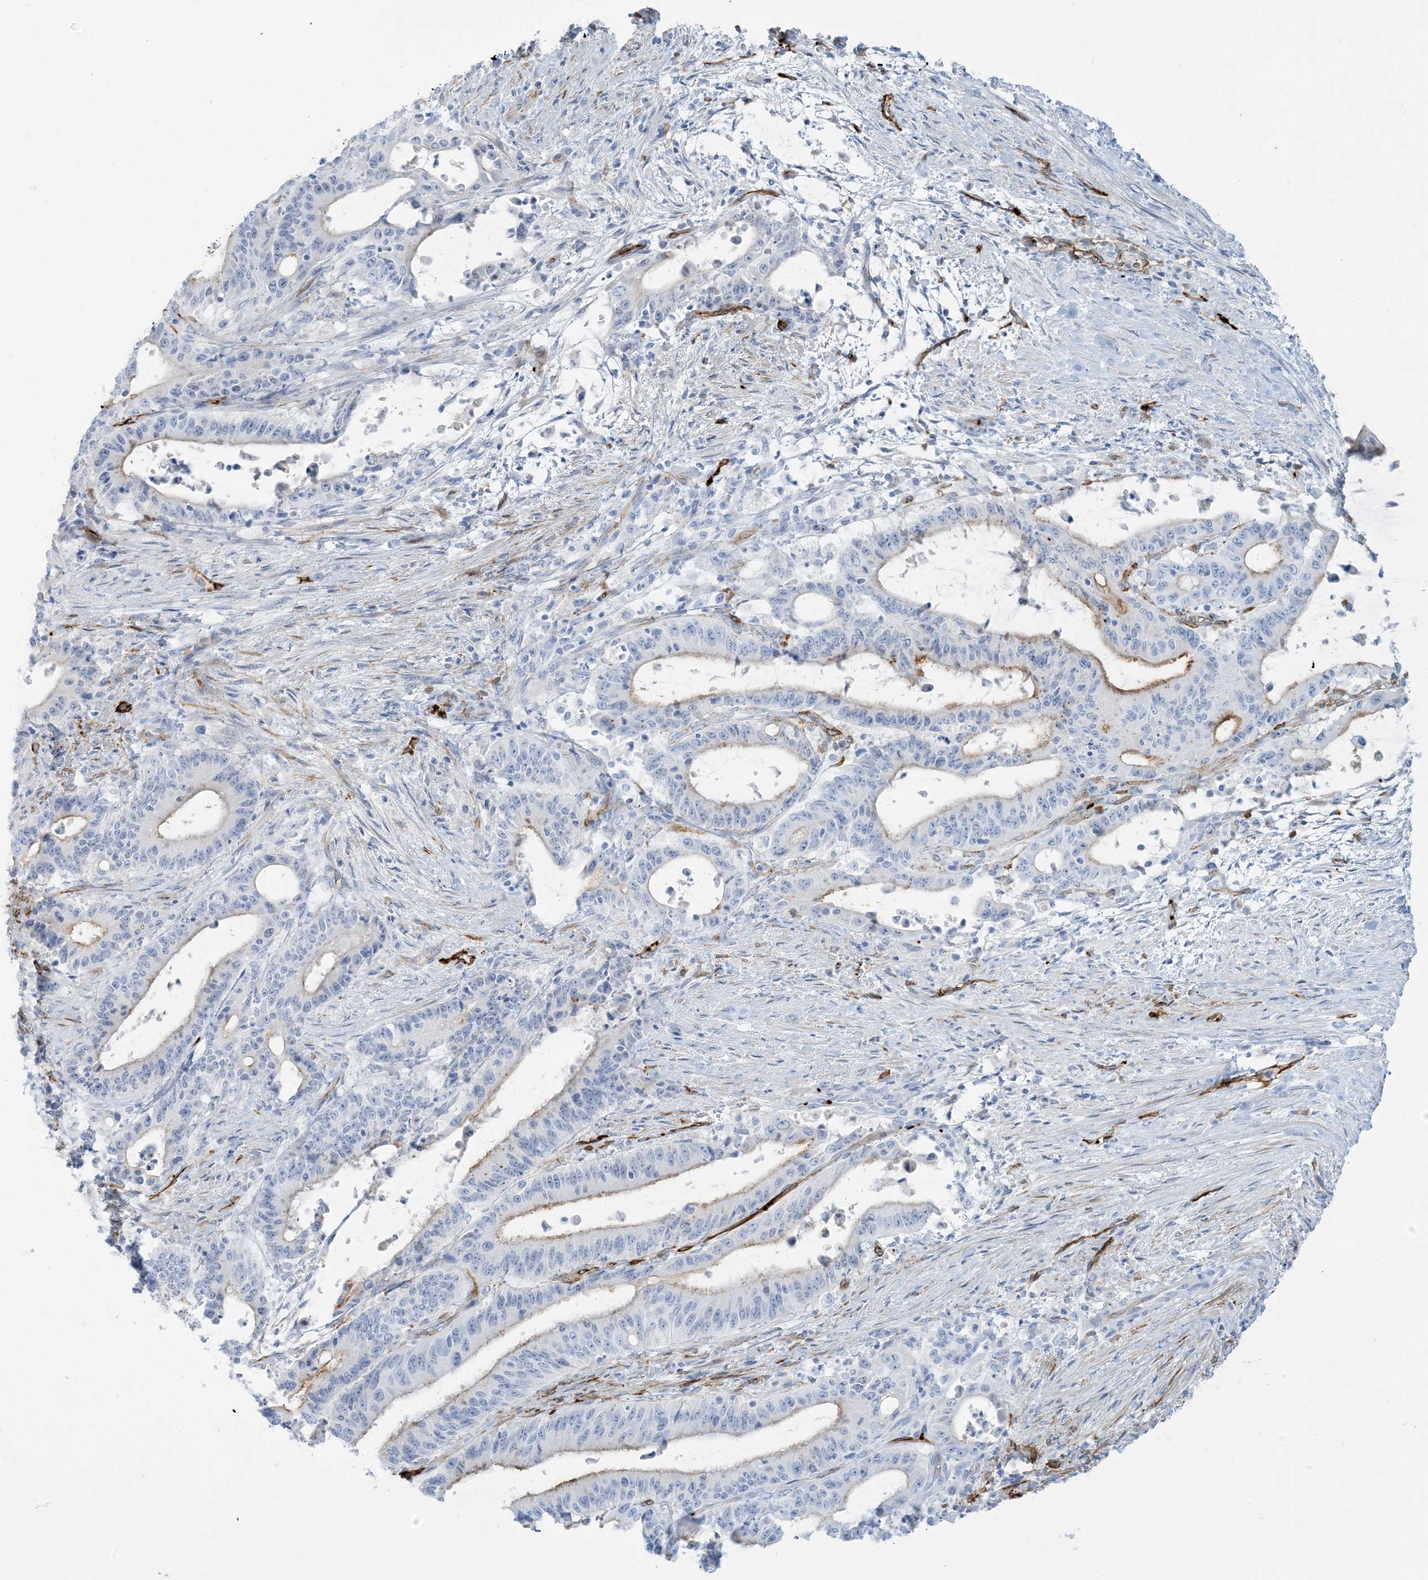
{"staining": {"intensity": "moderate", "quantity": "<25%", "location": "cytoplasmic/membranous"}, "tissue": "liver cancer", "cell_type": "Tumor cells", "image_type": "cancer", "snomed": [{"axis": "morphology", "description": "Normal tissue, NOS"}, {"axis": "morphology", "description": "Cholangiocarcinoma"}, {"axis": "topography", "description": "Liver"}, {"axis": "topography", "description": "Peripheral nerve tissue"}], "caption": "The immunohistochemical stain labels moderate cytoplasmic/membranous expression in tumor cells of cholangiocarcinoma (liver) tissue. The protein of interest is stained brown, and the nuclei are stained in blue (DAB (3,3'-diaminobenzidine) IHC with brightfield microscopy, high magnification).", "gene": "EPS8L3", "patient": {"sex": "female", "age": 73}}